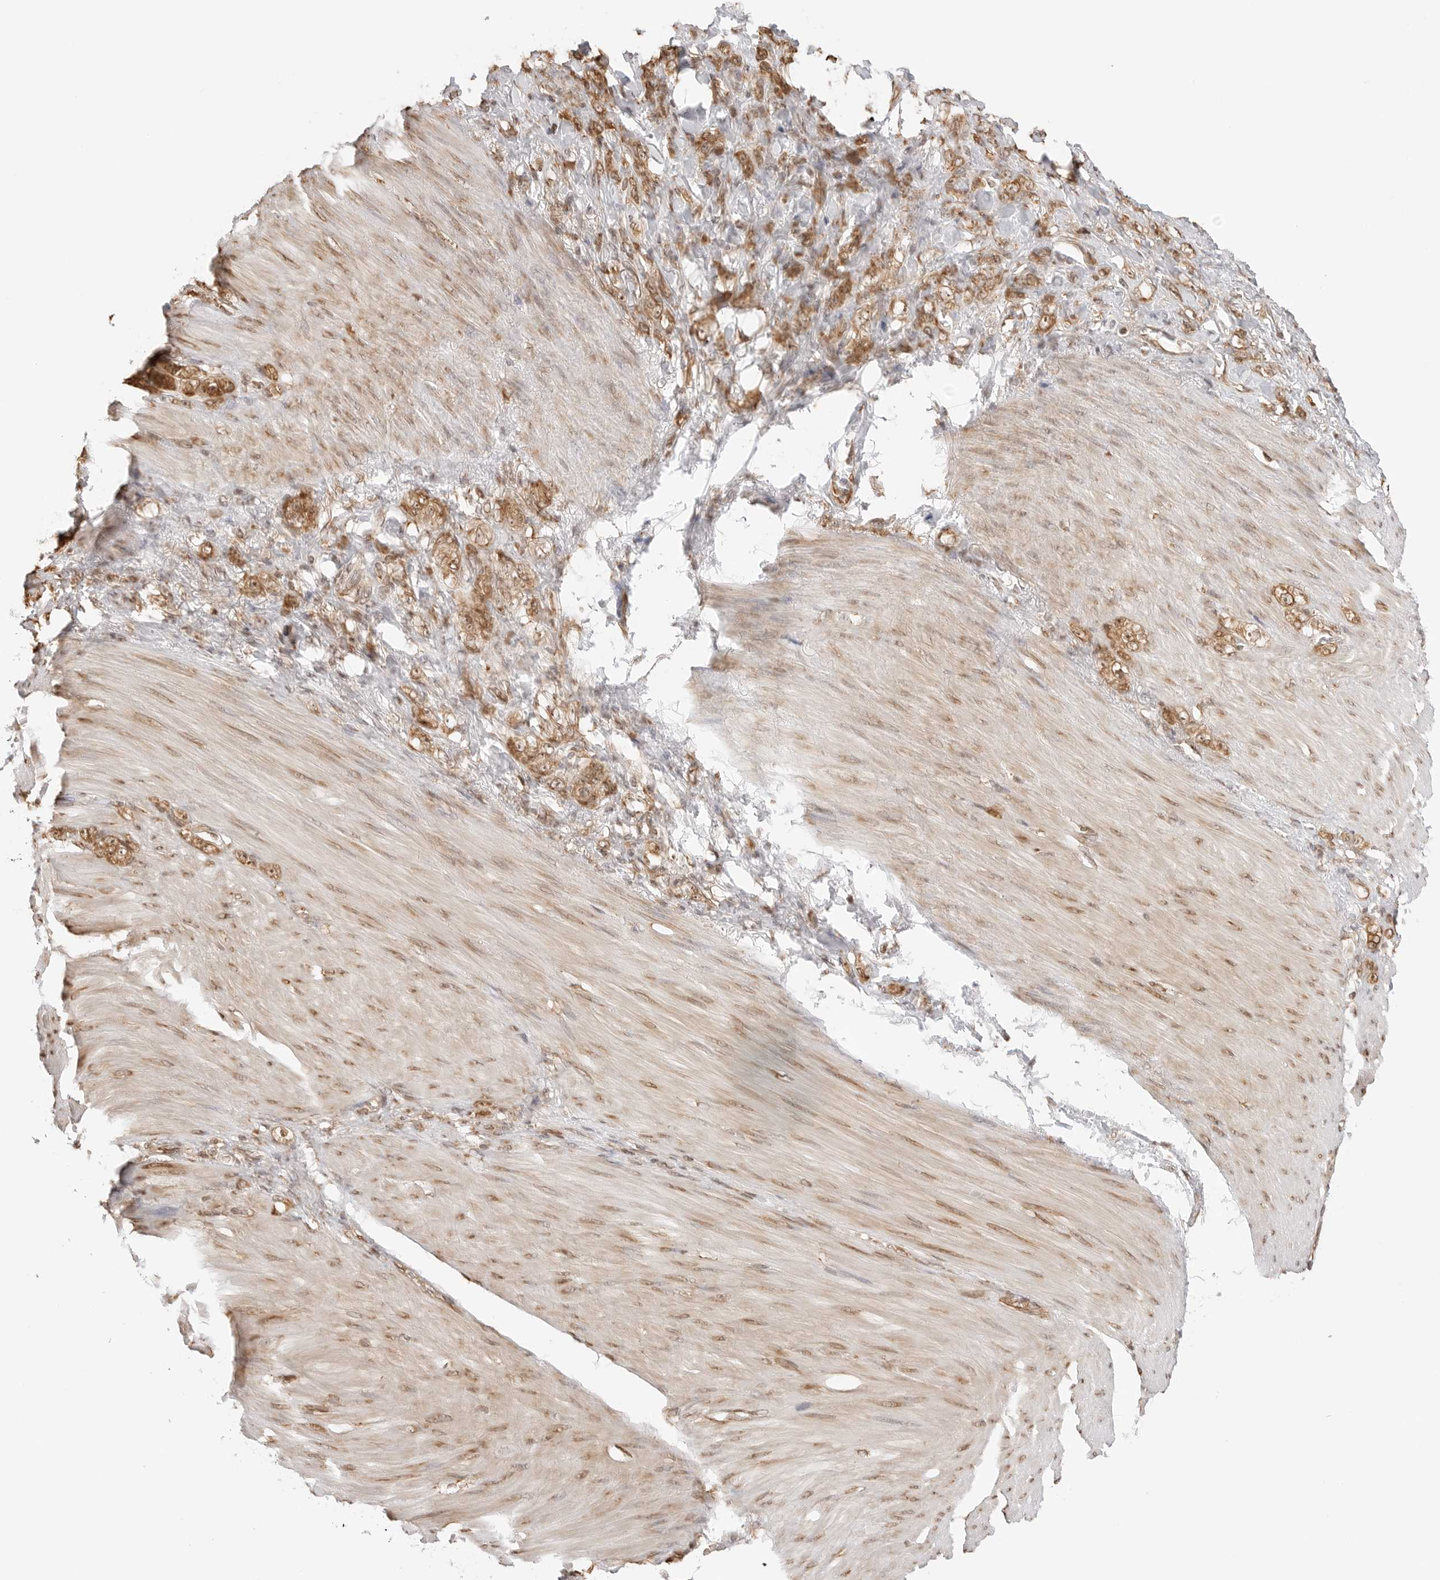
{"staining": {"intensity": "moderate", "quantity": ">75%", "location": "cytoplasmic/membranous,nuclear"}, "tissue": "stomach cancer", "cell_type": "Tumor cells", "image_type": "cancer", "snomed": [{"axis": "morphology", "description": "Normal tissue, NOS"}, {"axis": "morphology", "description": "Adenocarcinoma, NOS"}, {"axis": "topography", "description": "Stomach"}], "caption": "This is a photomicrograph of IHC staining of adenocarcinoma (stomach), which shows moderate positivity in the cytoplasmic/membranous and nuclear of tumor cells.", "gene": "FKBP14", "patient": {"sex": "male", "age": 82}}